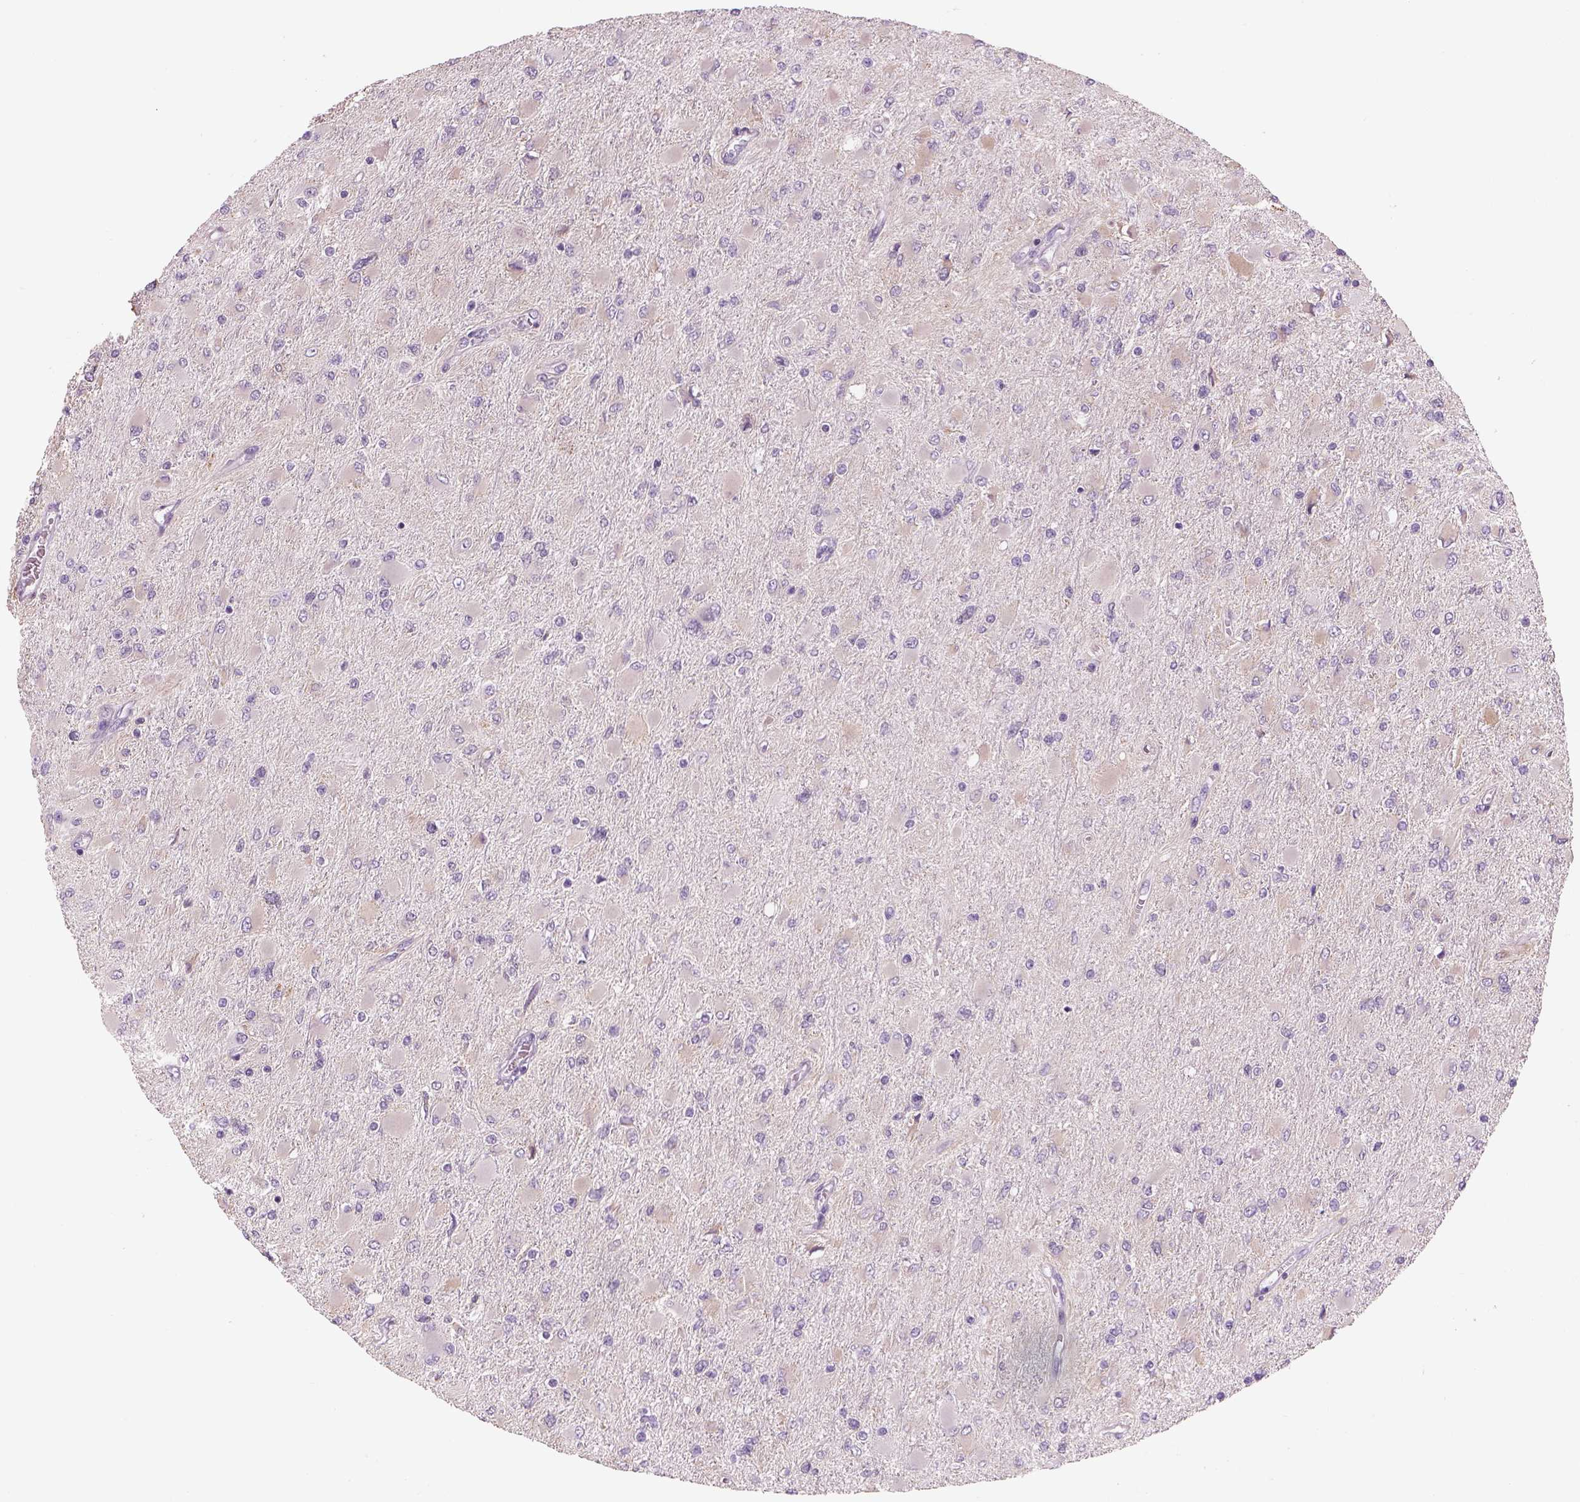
{"staining": {"intensity": "negative", "quantity": "none", "location": "none"}, "tissue": "glioma", "cell_type": "Tumor cells", "image_type": "cancer", "snomed": [{"axis": "morphology", "description": "Glioma, malignant, High grade"}, {"axis": "topography", "description": "Cerebral cortex"}], "caption": "There is no significant positivity in tumor cells of glioma.", "gene": "KCNMB4", "patient": {"sex": "female", "age": 36}}